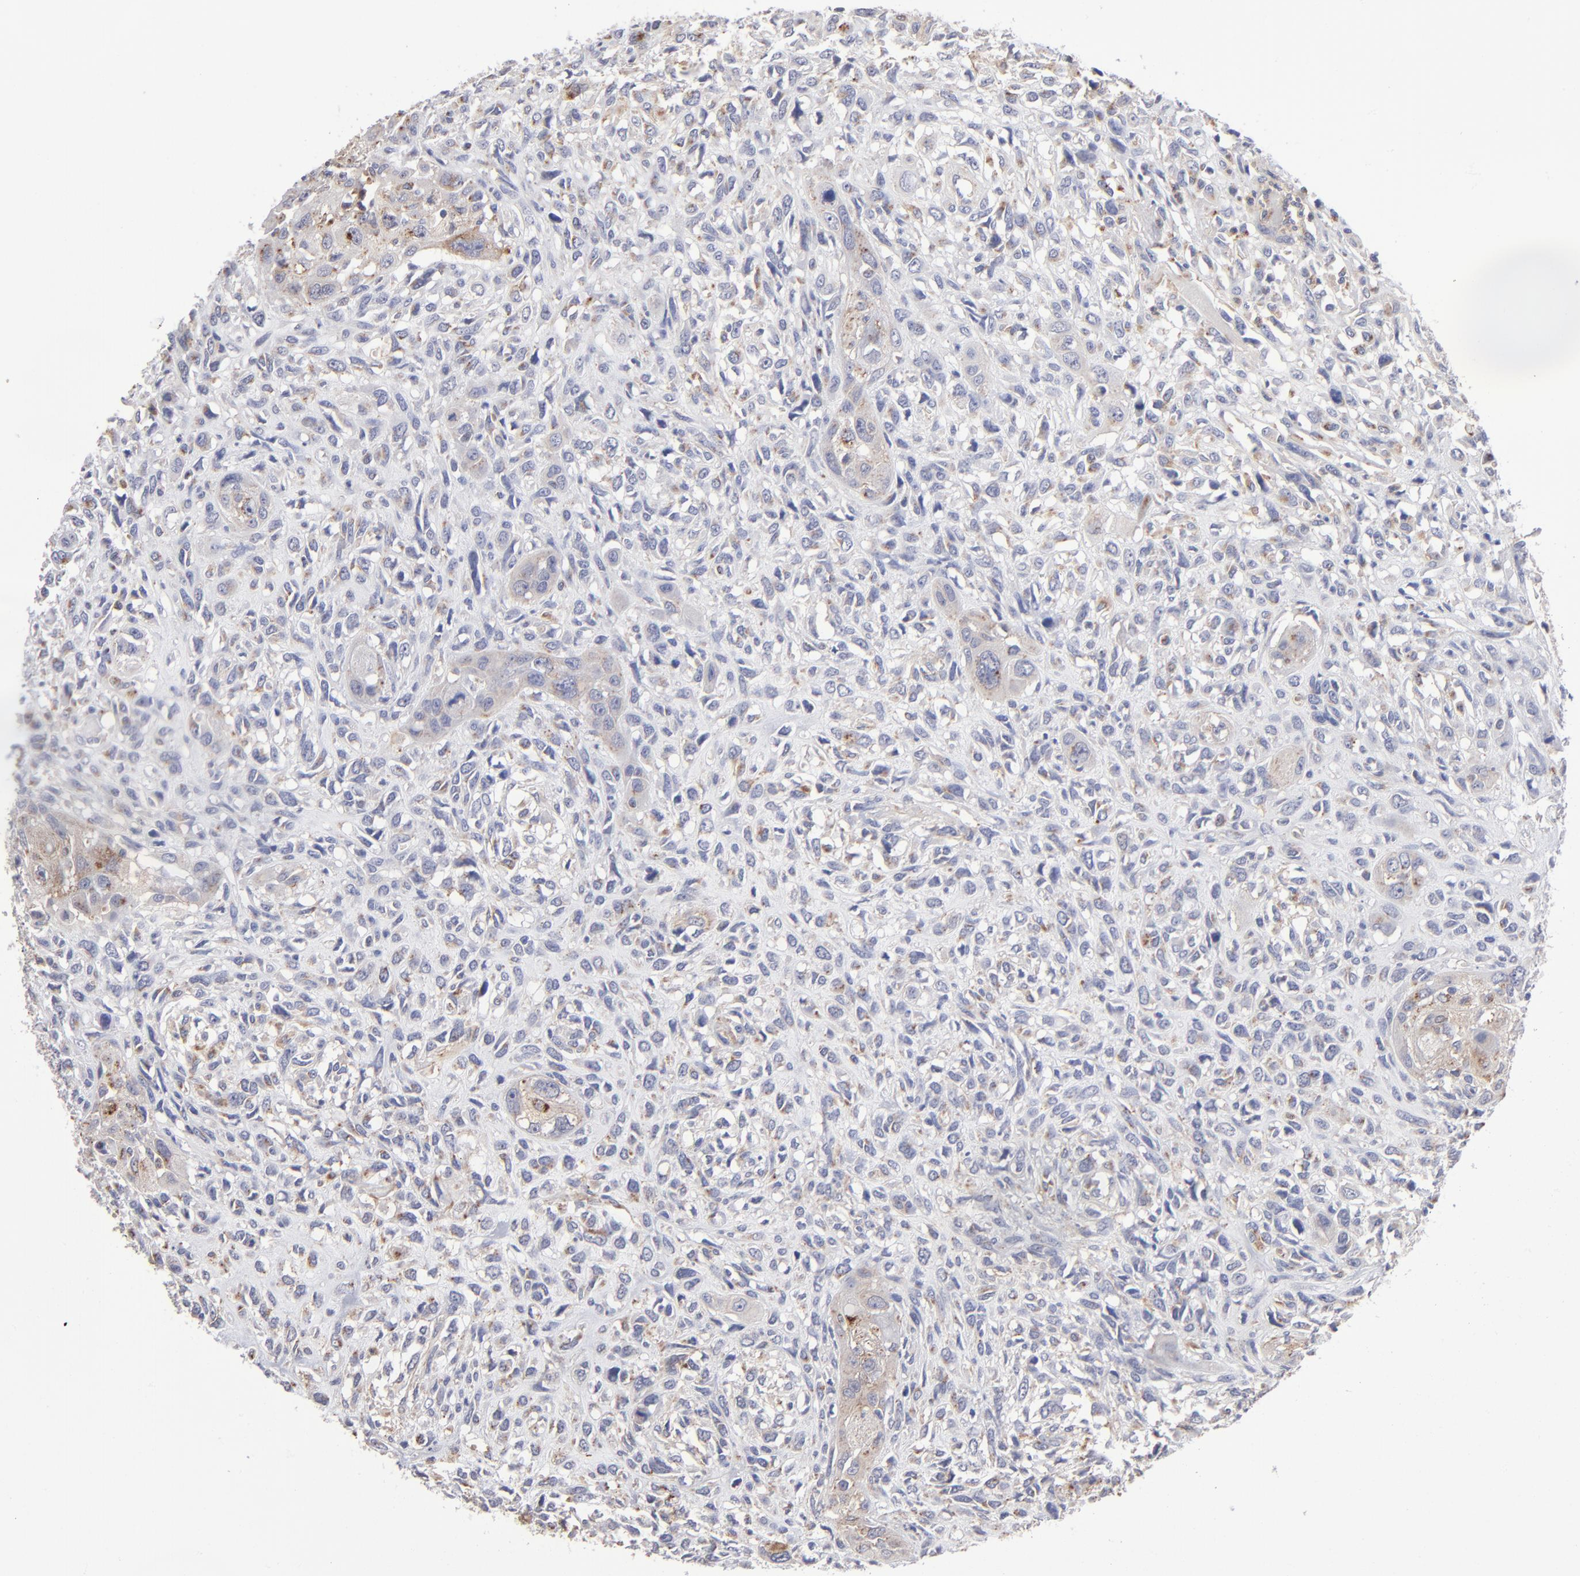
{"staining": {"intensity": "weak", "quantity": ">75%", "location": "cytoplasmic/membranous"}, "tissue": "head and neck cancer", "cell_type": "Tumor cells", "image_type": "cancer", "snomed": [{"axis": "morphology", "description": "Neoplasm, malignant, NOS"}, {"axis": "topography", "description": "Salivary gland"}, {"axis": "topography", "description": "Head-Neck"}], "caption": "Weak cytoplasmic/membranous protein expression is identified in approximately >75% of tumor cells in head and neck neoplasm (malignant).", "gene": "RRAGB", "patient": {"sex": "male", "age": 43}}